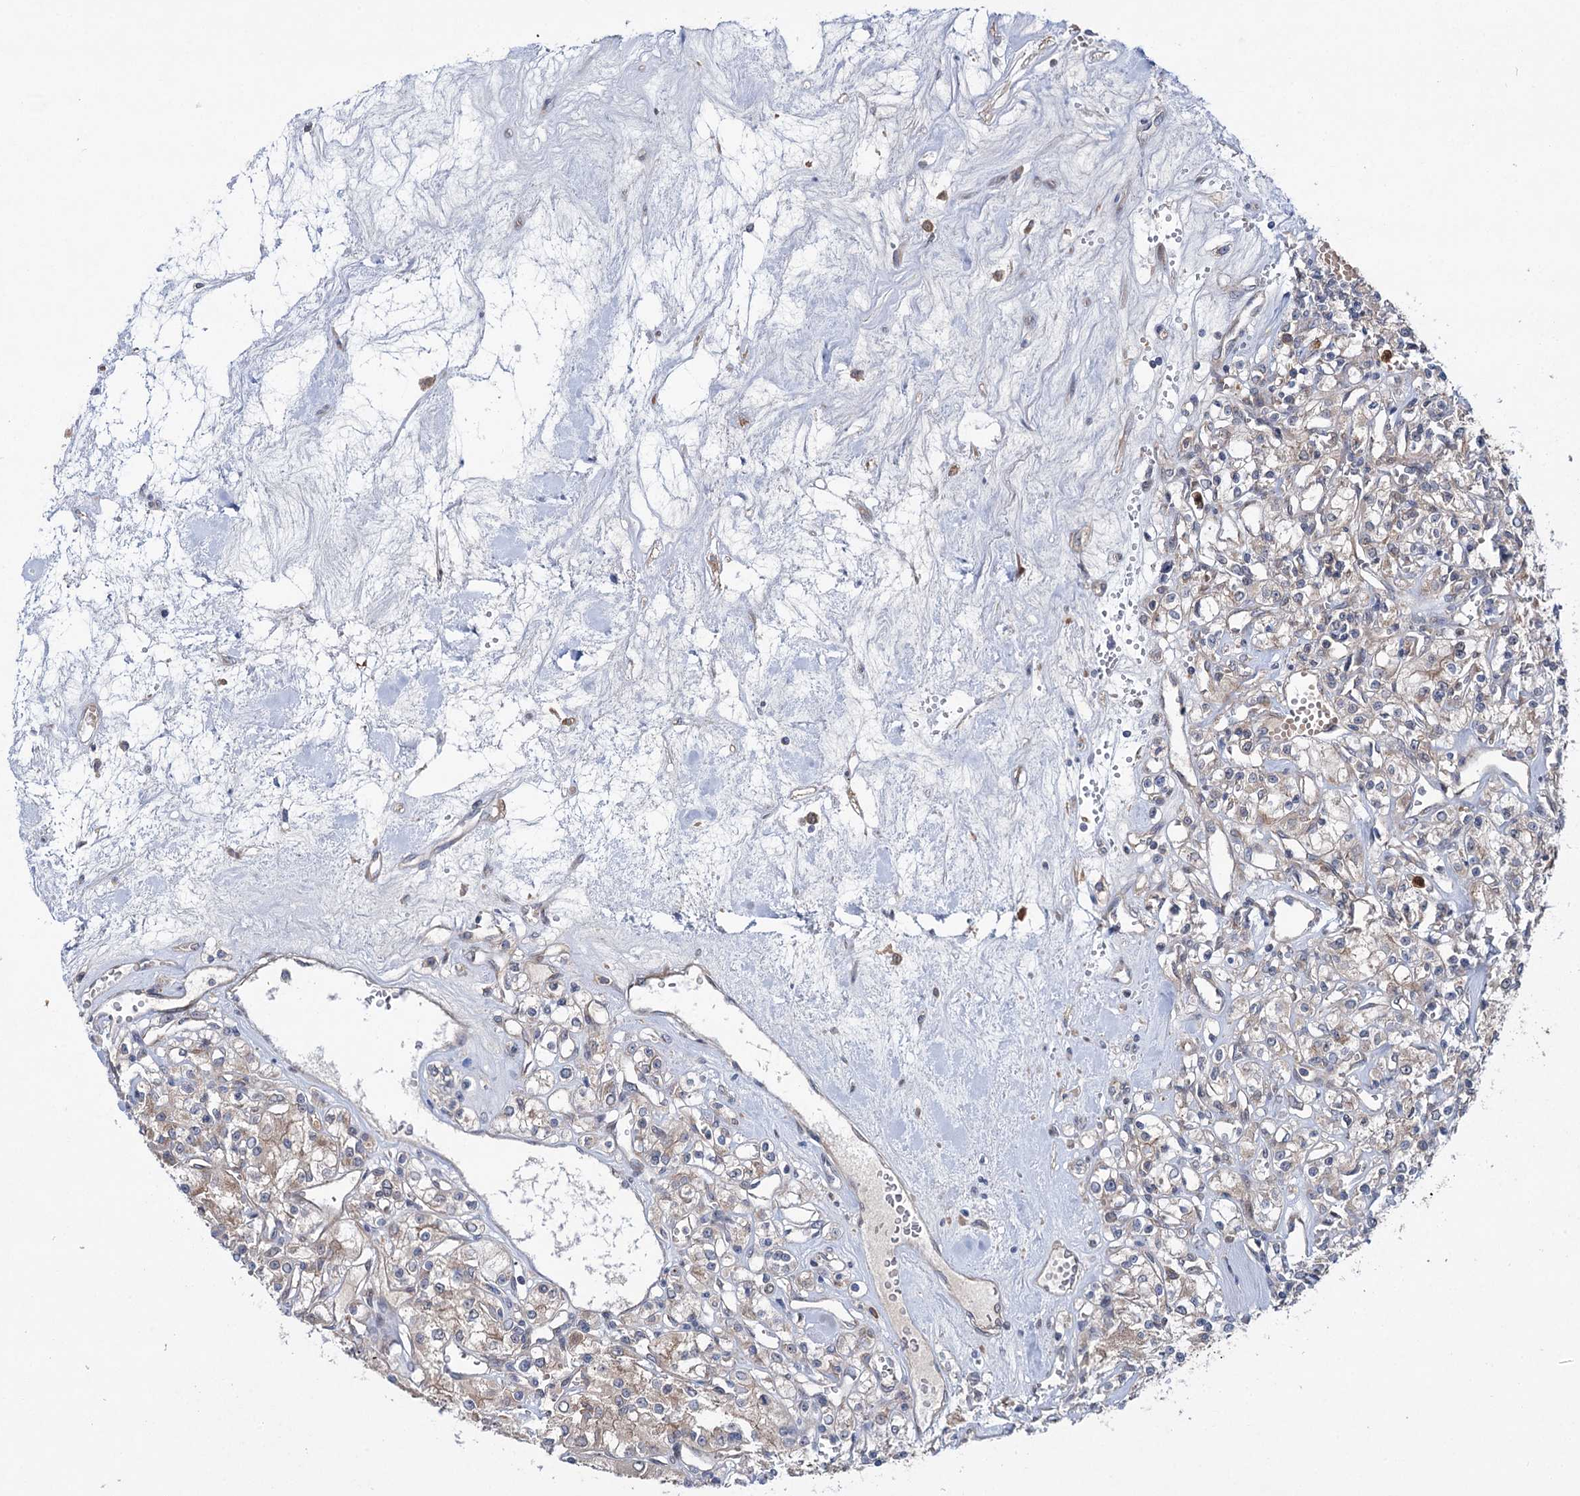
{"staining": {"intensity": "weak", "quantity": "<25%", "location": "cytoplasmic/membranous"}, "tissue": "renal cancer", "cell_type": "Tumor cells", "image_type": "cancer", "snomed": [{"axis": "morphology", "description": "Adenocarcinoma, NOS"}, {"axis": "topography", "description": "Kidney"}], "caption": "This is an immunohistochemistry image of human renal cancer (adenocarcinoma). There is no positivity in tumor cells.", "gene": "PTPN3", "patient": {"sex": "female", "age": 59}}